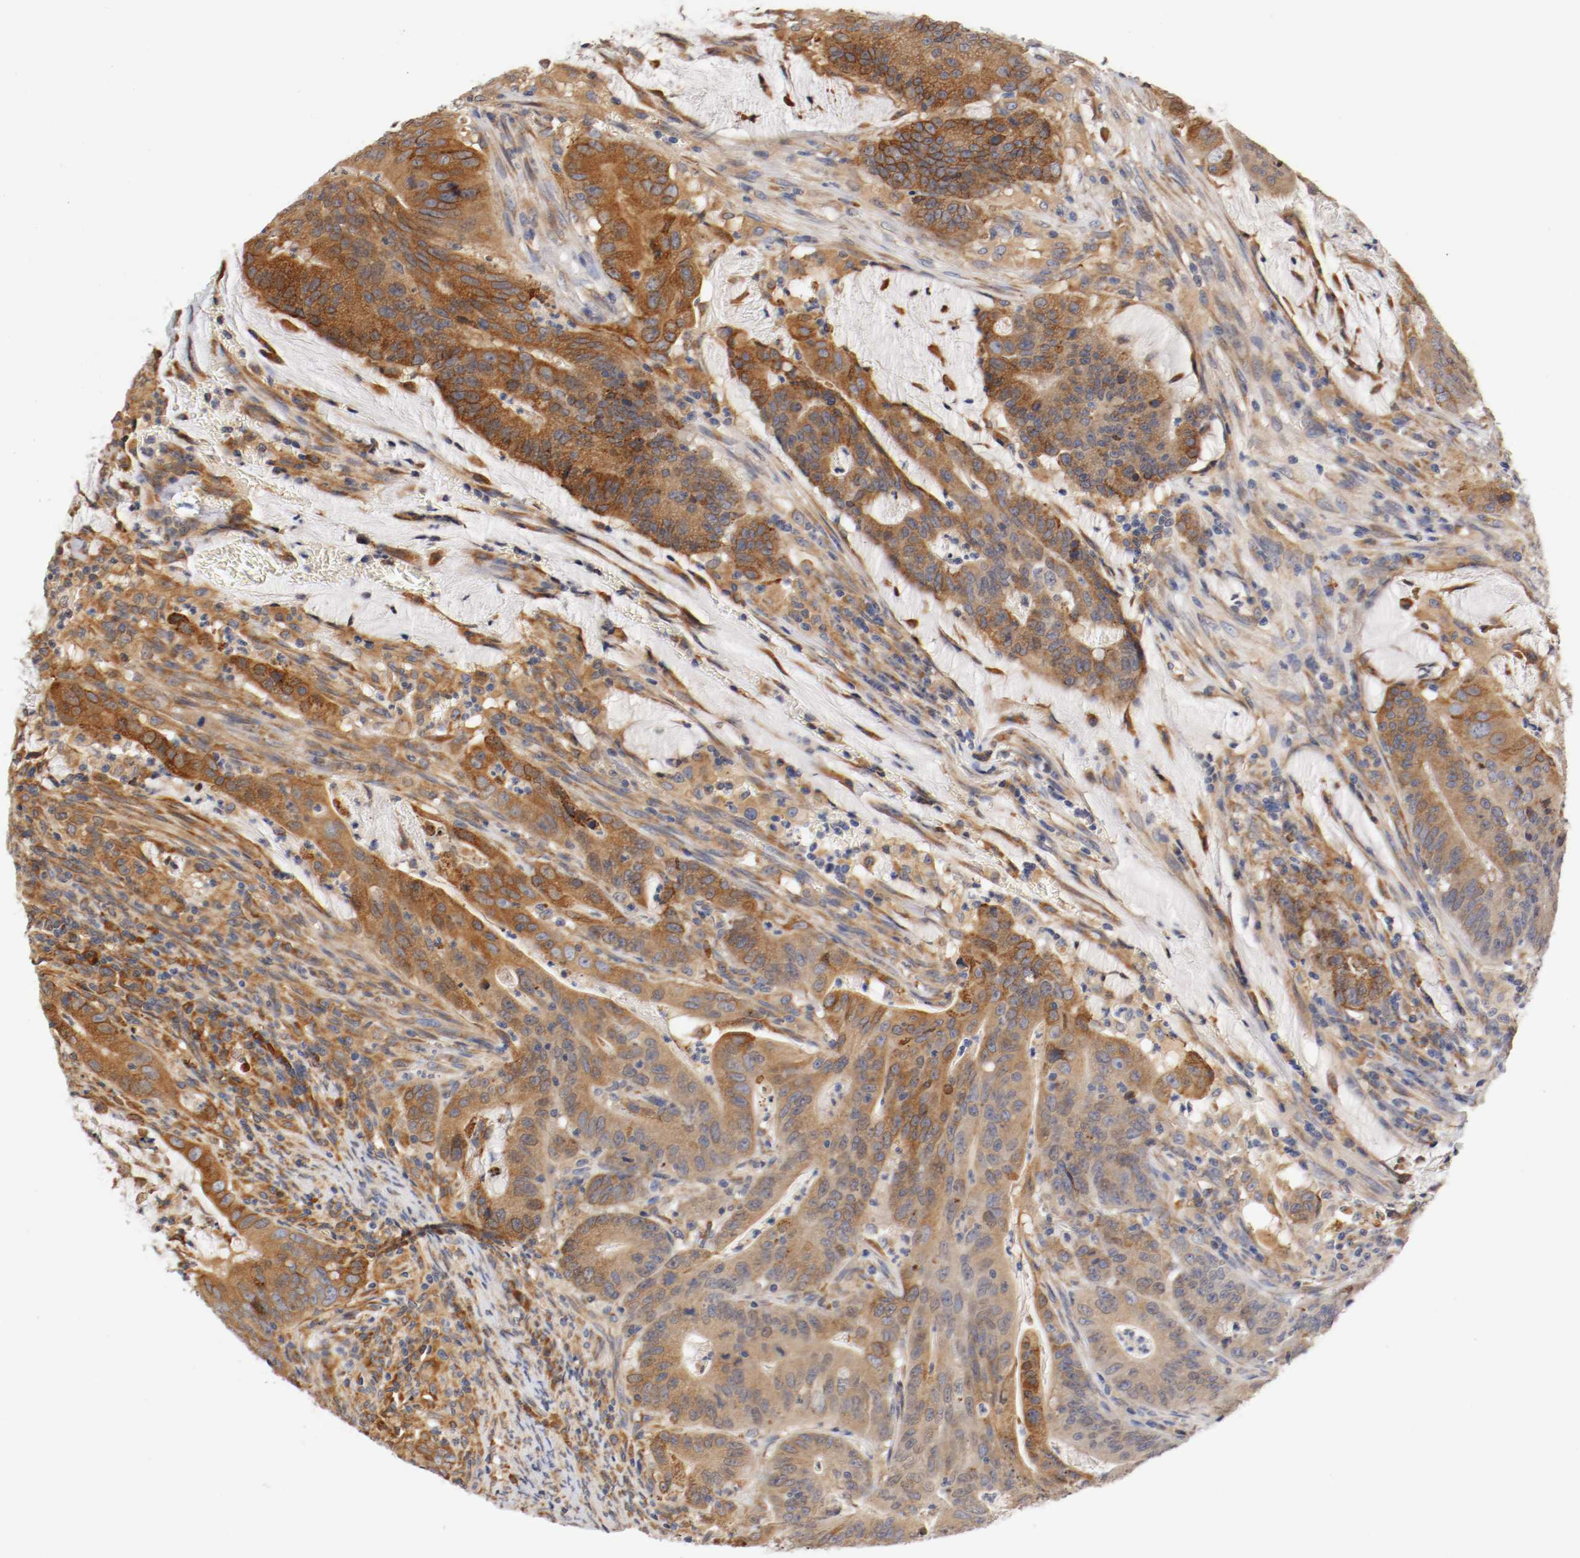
{"staining": {"intensity": "strong", "quantity": ">75%", "location": "cytoplasmic/membranous"}, "tissue": "colorectal cancer", "cell_type": "Tumor cells", "image_type": "cancer", "snomed": [{"axis": "morphology", "description": "Adenocarcinoma, NOS"}, {"axis": "topography", "description": "Colon"}], "caption": "A high amount of strong cytoplasmic/membranous expression is present in approximately >75% of tumor cells in colorectal cancer tissue.", "gene": "TNFSF13", "patient": {"sex": "male", "age": 45}}